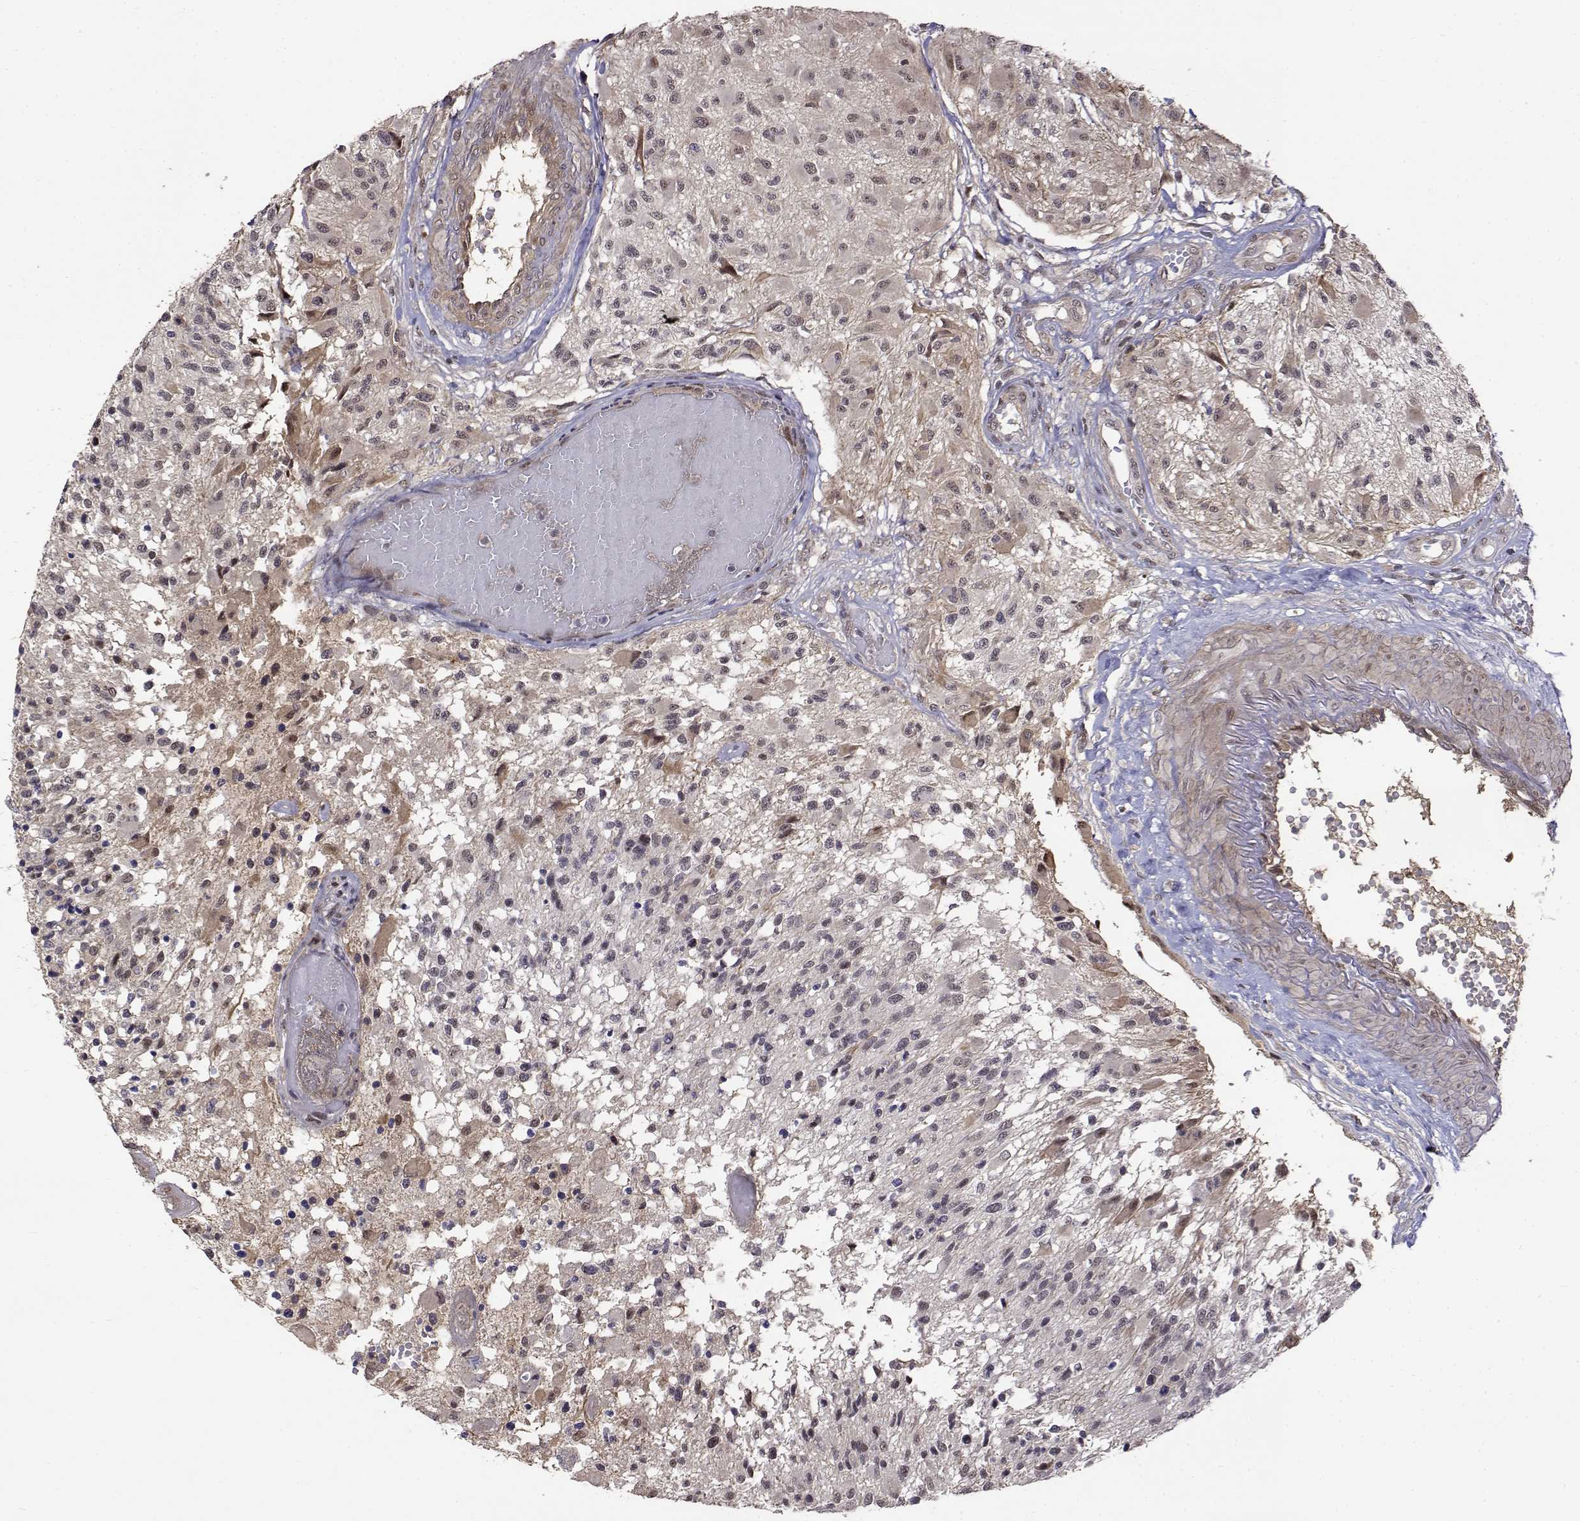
{"staining": {"intensity": "negative", "quantity": "none", "location": "none"}, "tissue": "glioma", "cell_type": "Tumor cells", "image_type": "cancer", "snomed": [{"axis": "morphology", "description": "Glioma, malignant, High grade"}, {"axis": "topography", "description": "Brain"}], "caption": "Malignant high-grade glioma was stained to show a protein in brown. There is no significant positivity in tumor cells.", "gene": "ITGA7", "patient": {"sex": "female", "age": 63}}